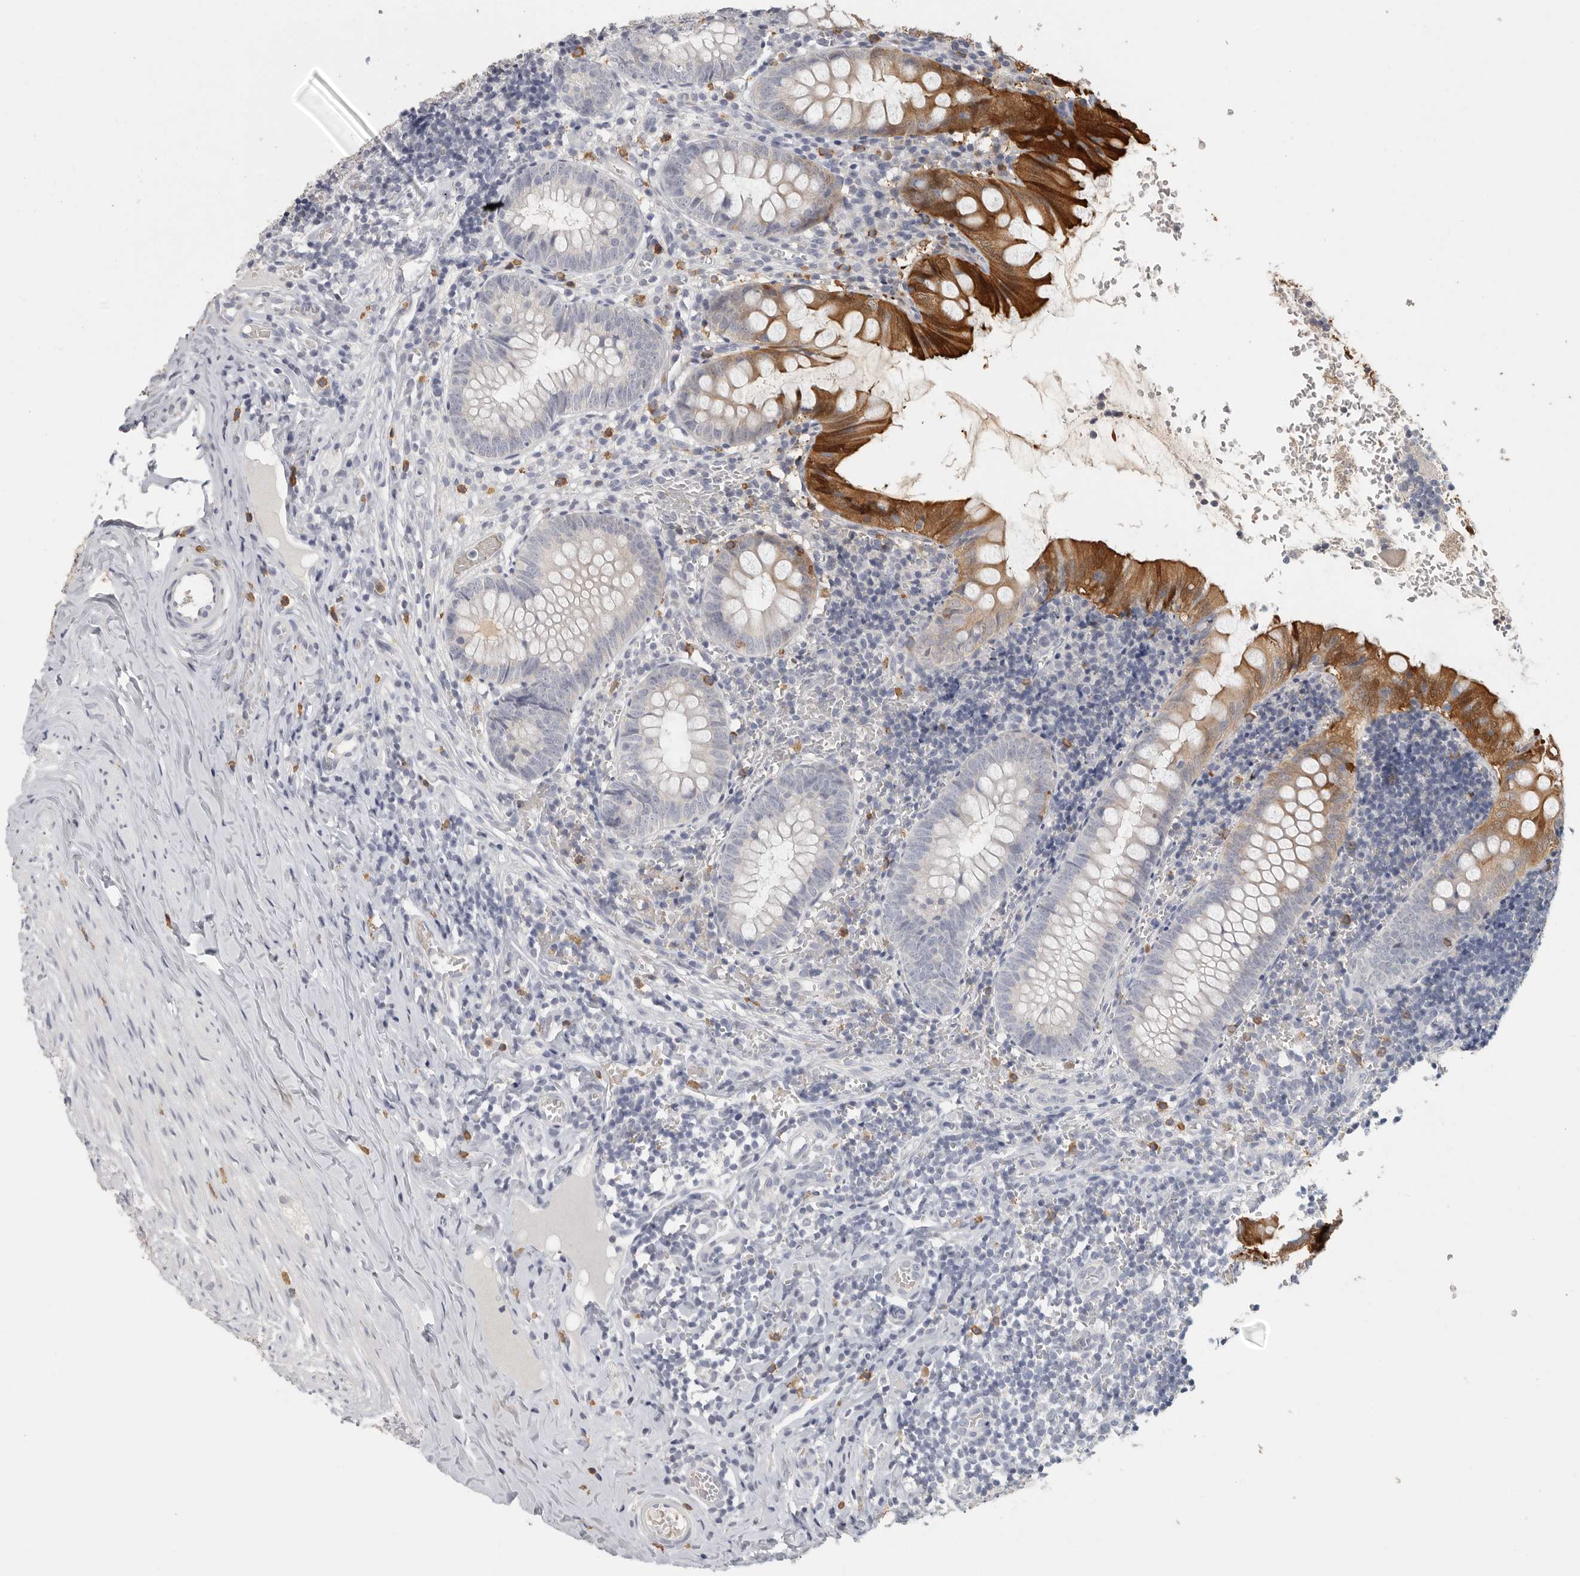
{"staining": {"intensity": "strong", "quantity": "<25%", "location": "cytoplasmic/membranous"}, "tissue": "appendix", "cell_type": "Glandular cells", "image_type": "normal", "snomed": [{"axis": "morphology", "description": "Normal tissue, NOS"}, {"axis": "topography", "description": "Appendix"}], "caption": "Protein staining of unremarkable appendix shows strong cytoplasmic/membranous expression in approximately <25% of glandular cells. (Brightfield microscopy of DAB IHC at high magnification).", "gene": "DNAJC11", "patient": {"sex": "male", "age": 8}}